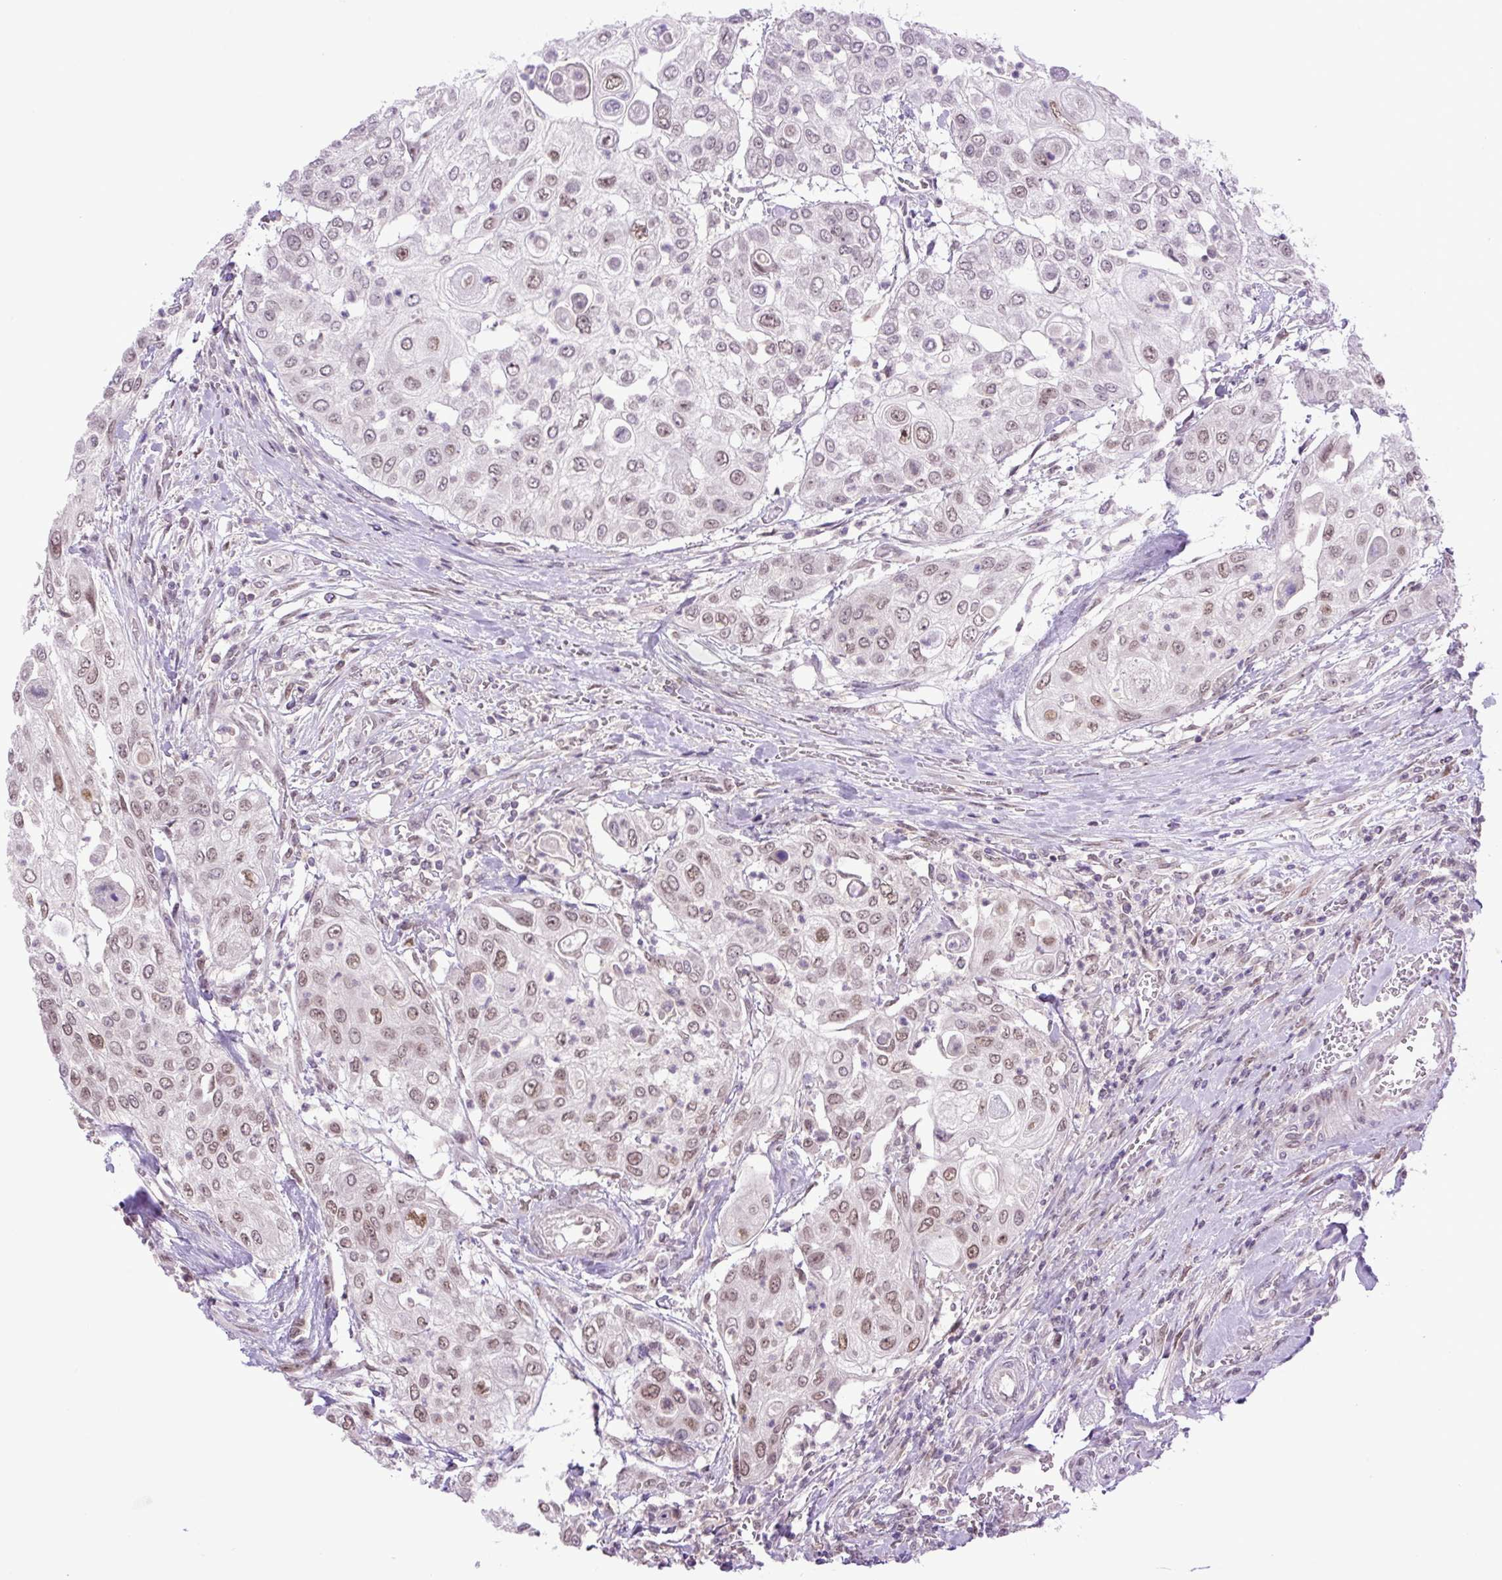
{"staining": {"intensity": "weak", "quantity": "25%-75%", "location": "nuclear"}, "tissue": "urothelial cancer", "cell_type": "Tumor cells", "image_type": "cancer", "snomed": [{"axis": "morphology", "description": "Urothelial carcinoma, High grade"}, {"axis": "topography", "description": "Urinary bladder"}], "caption": "Urothelial cancer stained with immunohistochemistry shows weak nuclear expression in approximately 25%-75% of tumor cells.", "gene": "KPNA1", "patient": {"sex": "female", "age": 79}}